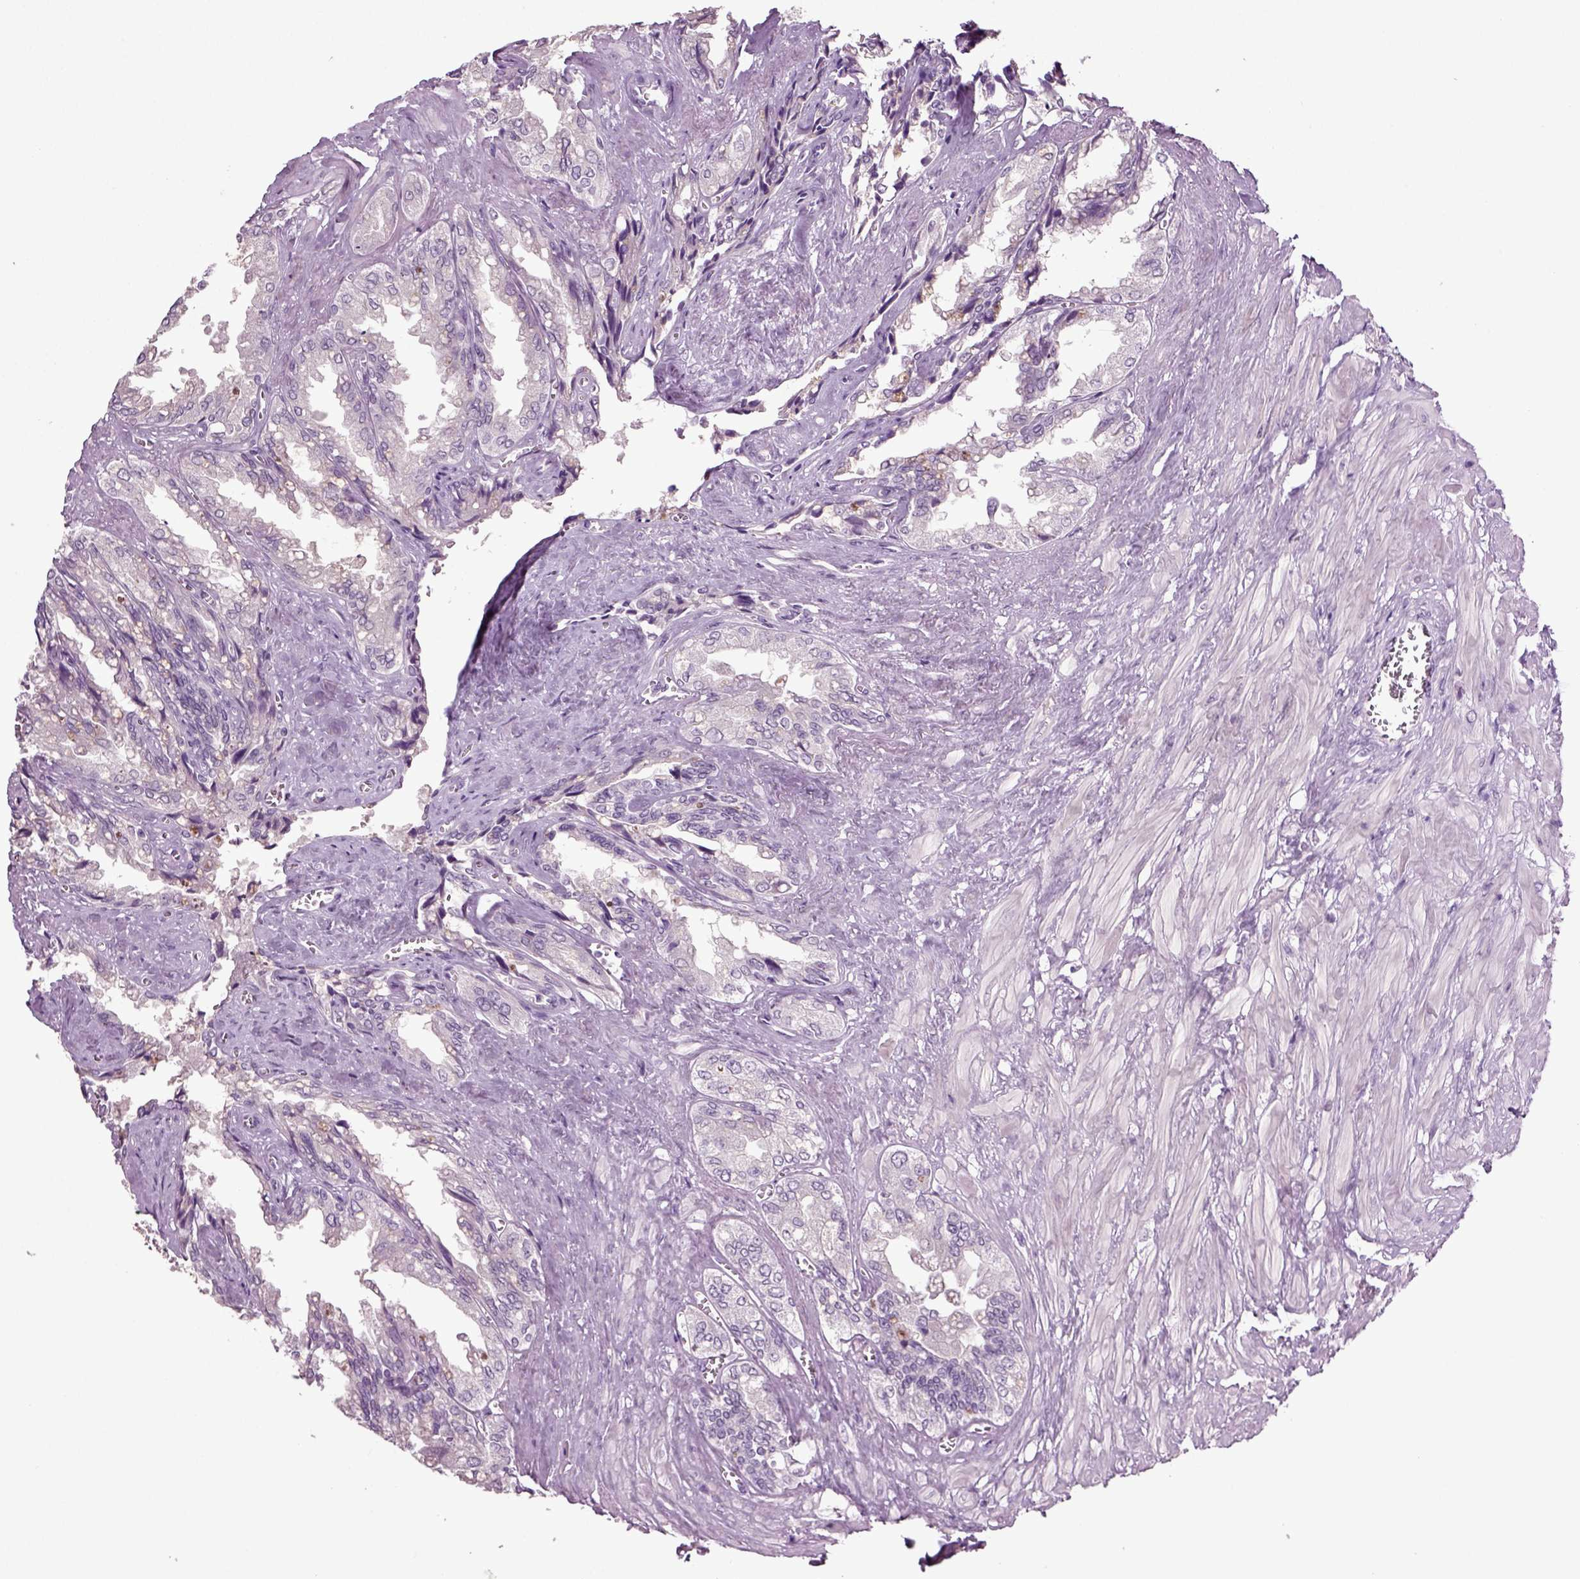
{"staining": {"intensity": "negative", "quantity": "none", "location": "none"}, "tissue": "seminal vesicle", "cell_type": "Glandular cells", "image_type": "normal", "snomed": [{"axis": "morphology", "description": "Normal tissue, NOS"}, {"axis": "topography", "description": "Seminal veicle"}], "caption": "This is an IHC photomicrograph of normal seminal vesicle. There is no staining in glandular cells.", "gene": "SLC17A6", "patient": {"sex": "male", "age": 67}}